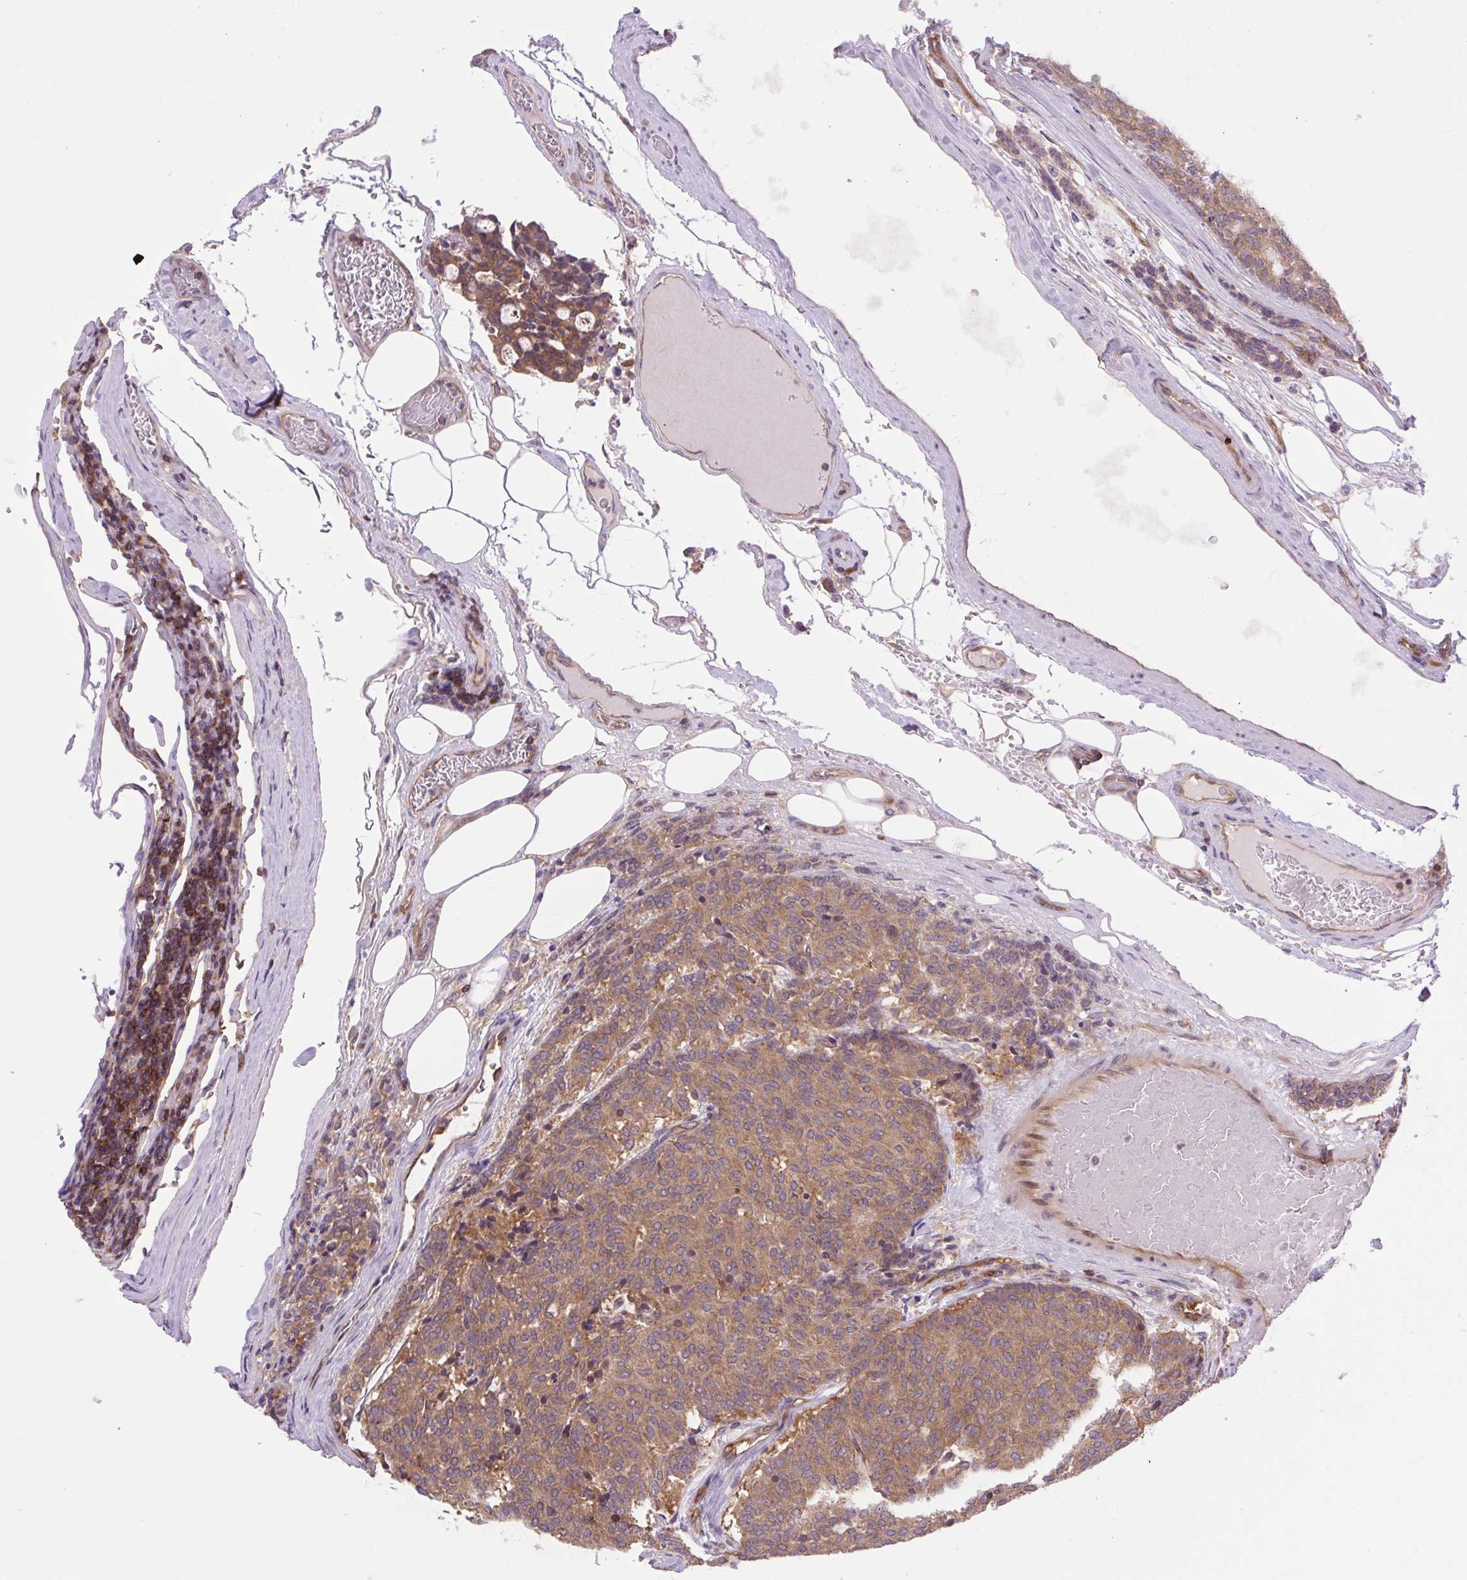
{"staining": {"intensity": "moderate", "quantity": ">75%", "location": "cytoplasmic/membranous"}, "tissue": "carcinoid", "cell_type": "Tumor cells", "image_type": "cancer", "snomed": [{"axis": "morphology", "description": "Carcinoid, malignant, NOS"}, {"axis": "topography", "description": "Pancreas"}], "caption": "Immunohistochemistry (IHC) image of neoplastic tissue: carcinoid stained using immunohistochemistry exhibits medium levels of moderate protein expression localized specifically in the cytoplasmic/membranous of tumor cells, appearing as a cytoplasmic/membranous brown color.", "gene": "PLCG1", "patient": {"sex": "female", "age": 54}}